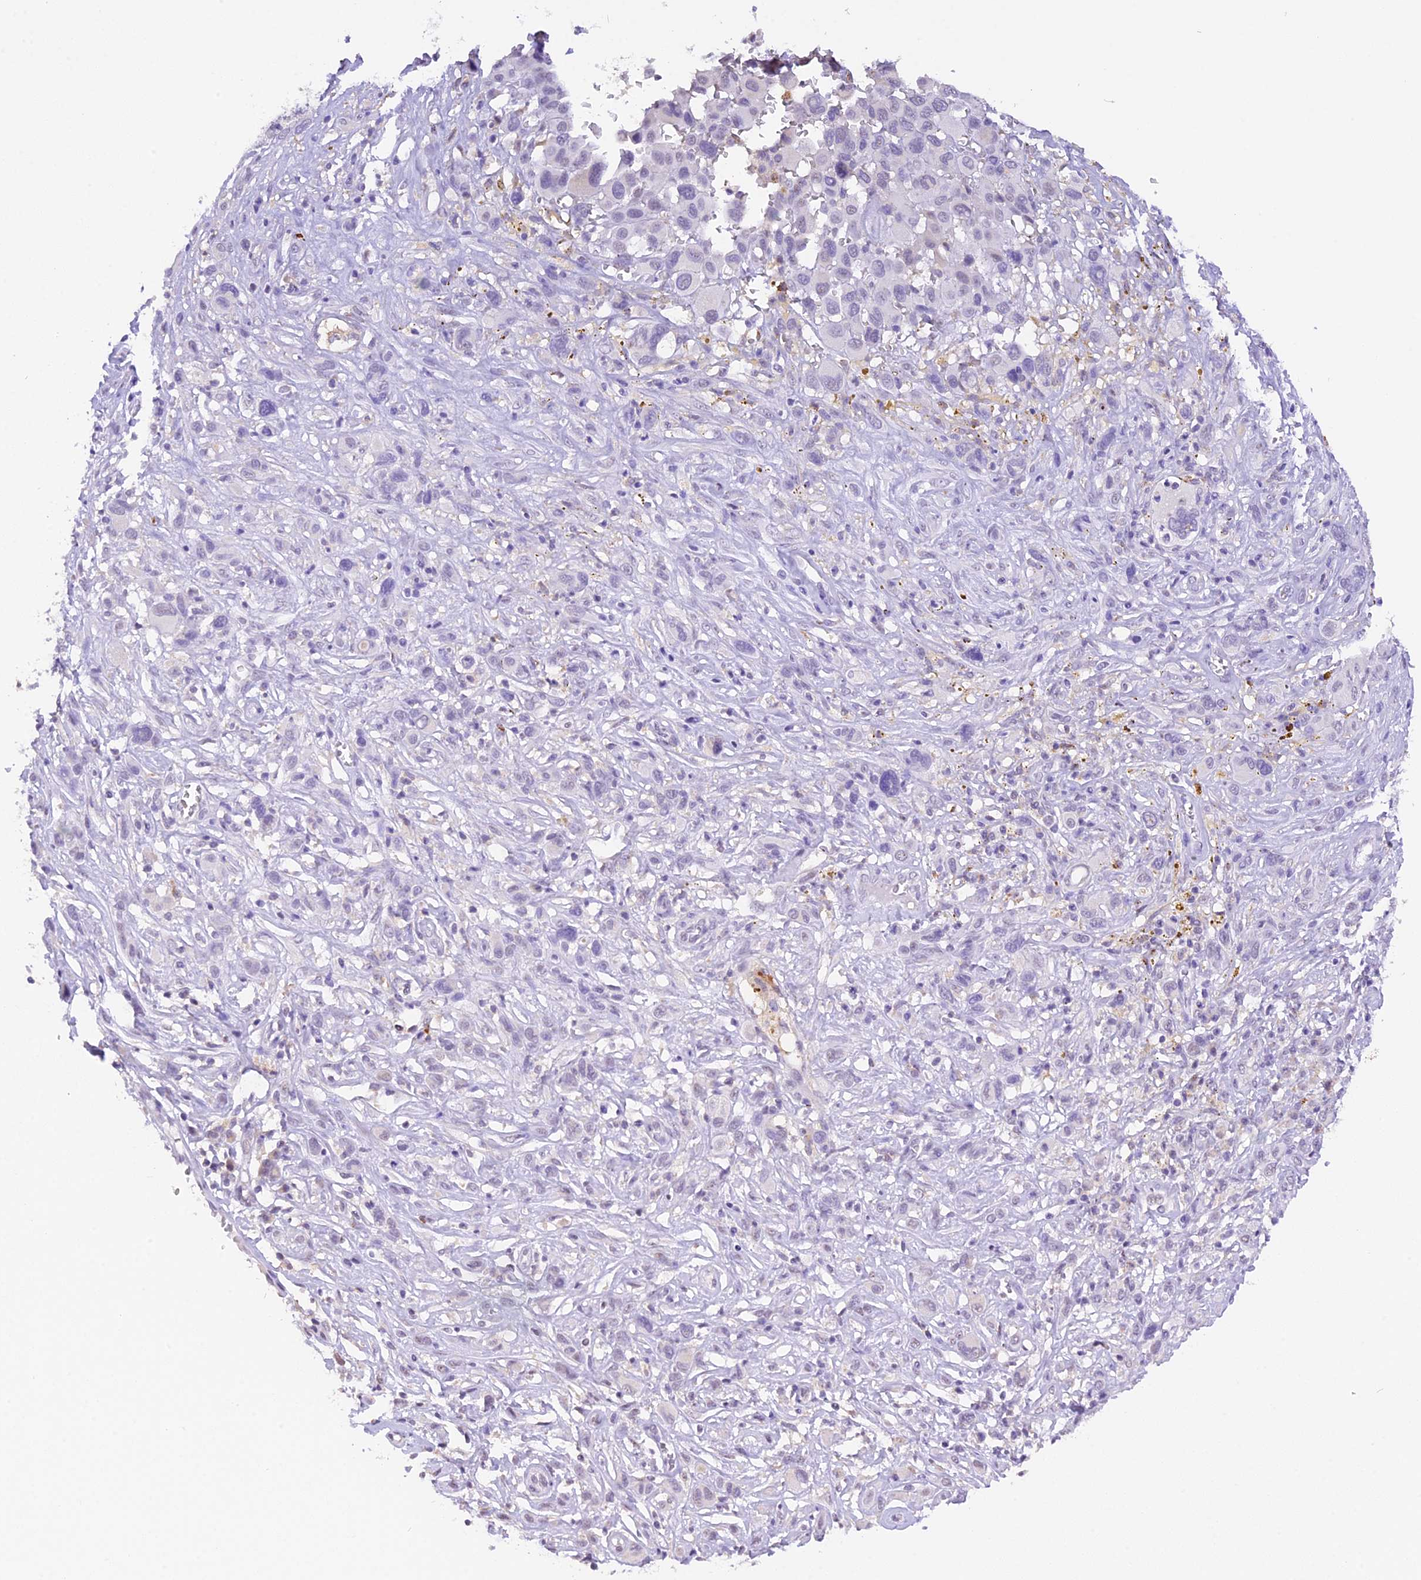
{"staining": {"intensity": "negative", "quantity": "none", "location": "none"}, "tissue": "melanoma", "cell_type": "Tumor cells", "image_type": "cancer", "snomed": [{"axis": "morphology", "description": "Malignant melanoma, NOS"}, {"axis": "topography", "description": "Skin of trunk"}], "caption": "Melanoma stained for a protein using IHC reveals no positivity tumor cells.", "gene": "AHSP", "patient": {"sex": "male", "age": 71}}